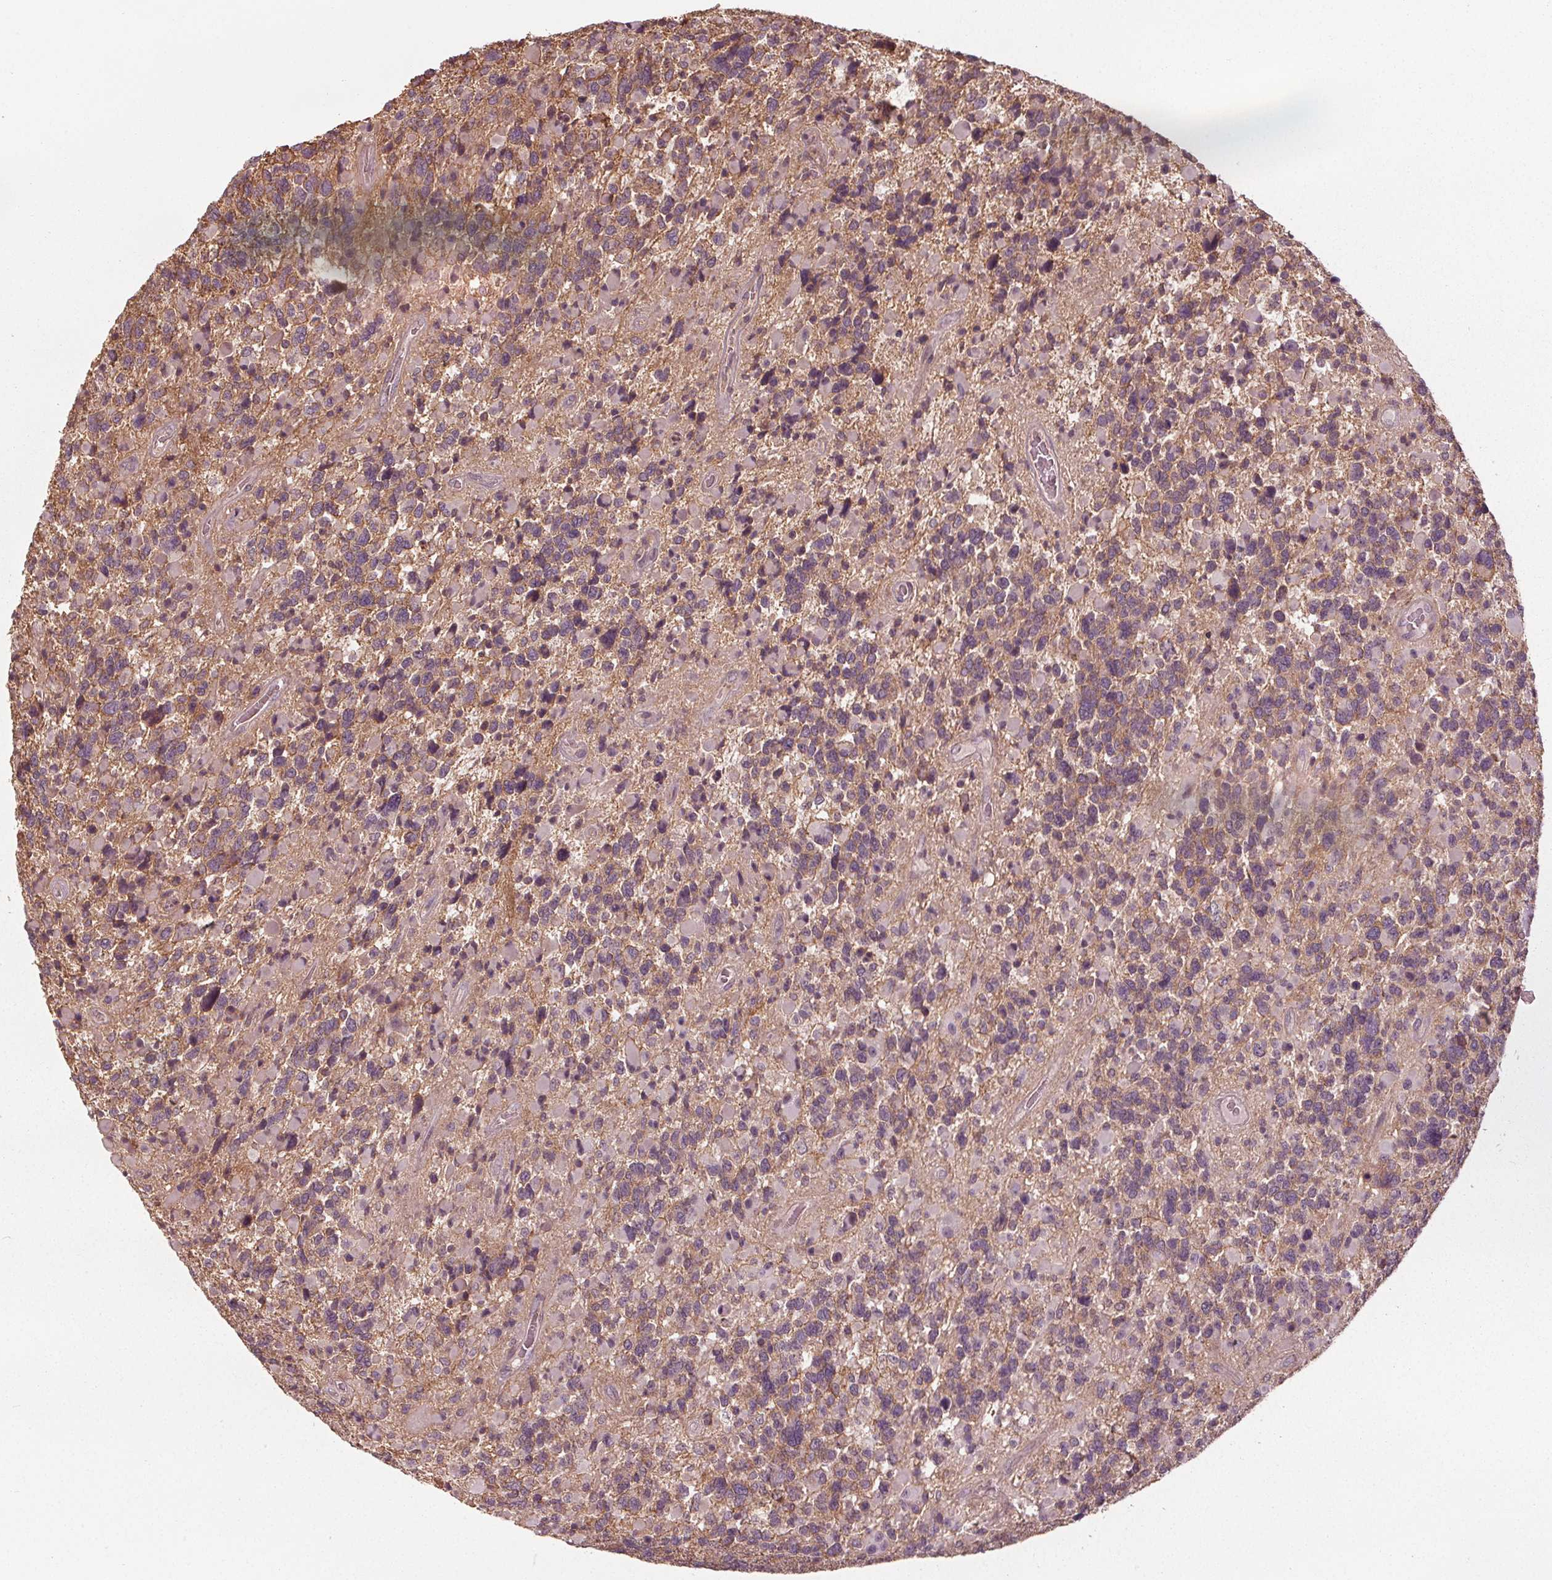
{"staining": {"intensity": "weak", "quantity": "25%-75%", "location": "cytoplasmic/membranous"}, "tissue": "glioma", "cell_type": "Tumor cells", "image_type": "cancer", "snomed": [{"axis": "morphology", "description": "Glioma, malignant, High grade"}, {"axis": "topography", "description": "Brain"}], "caption": "Immunohistochemical staining of glioma displays low levels of weak cytoplasmic/membranous protein staining in approximately 25%-75% of tumor cells.", "gene": "GNB2", "patient": {"sex": "female", "age": 40}}